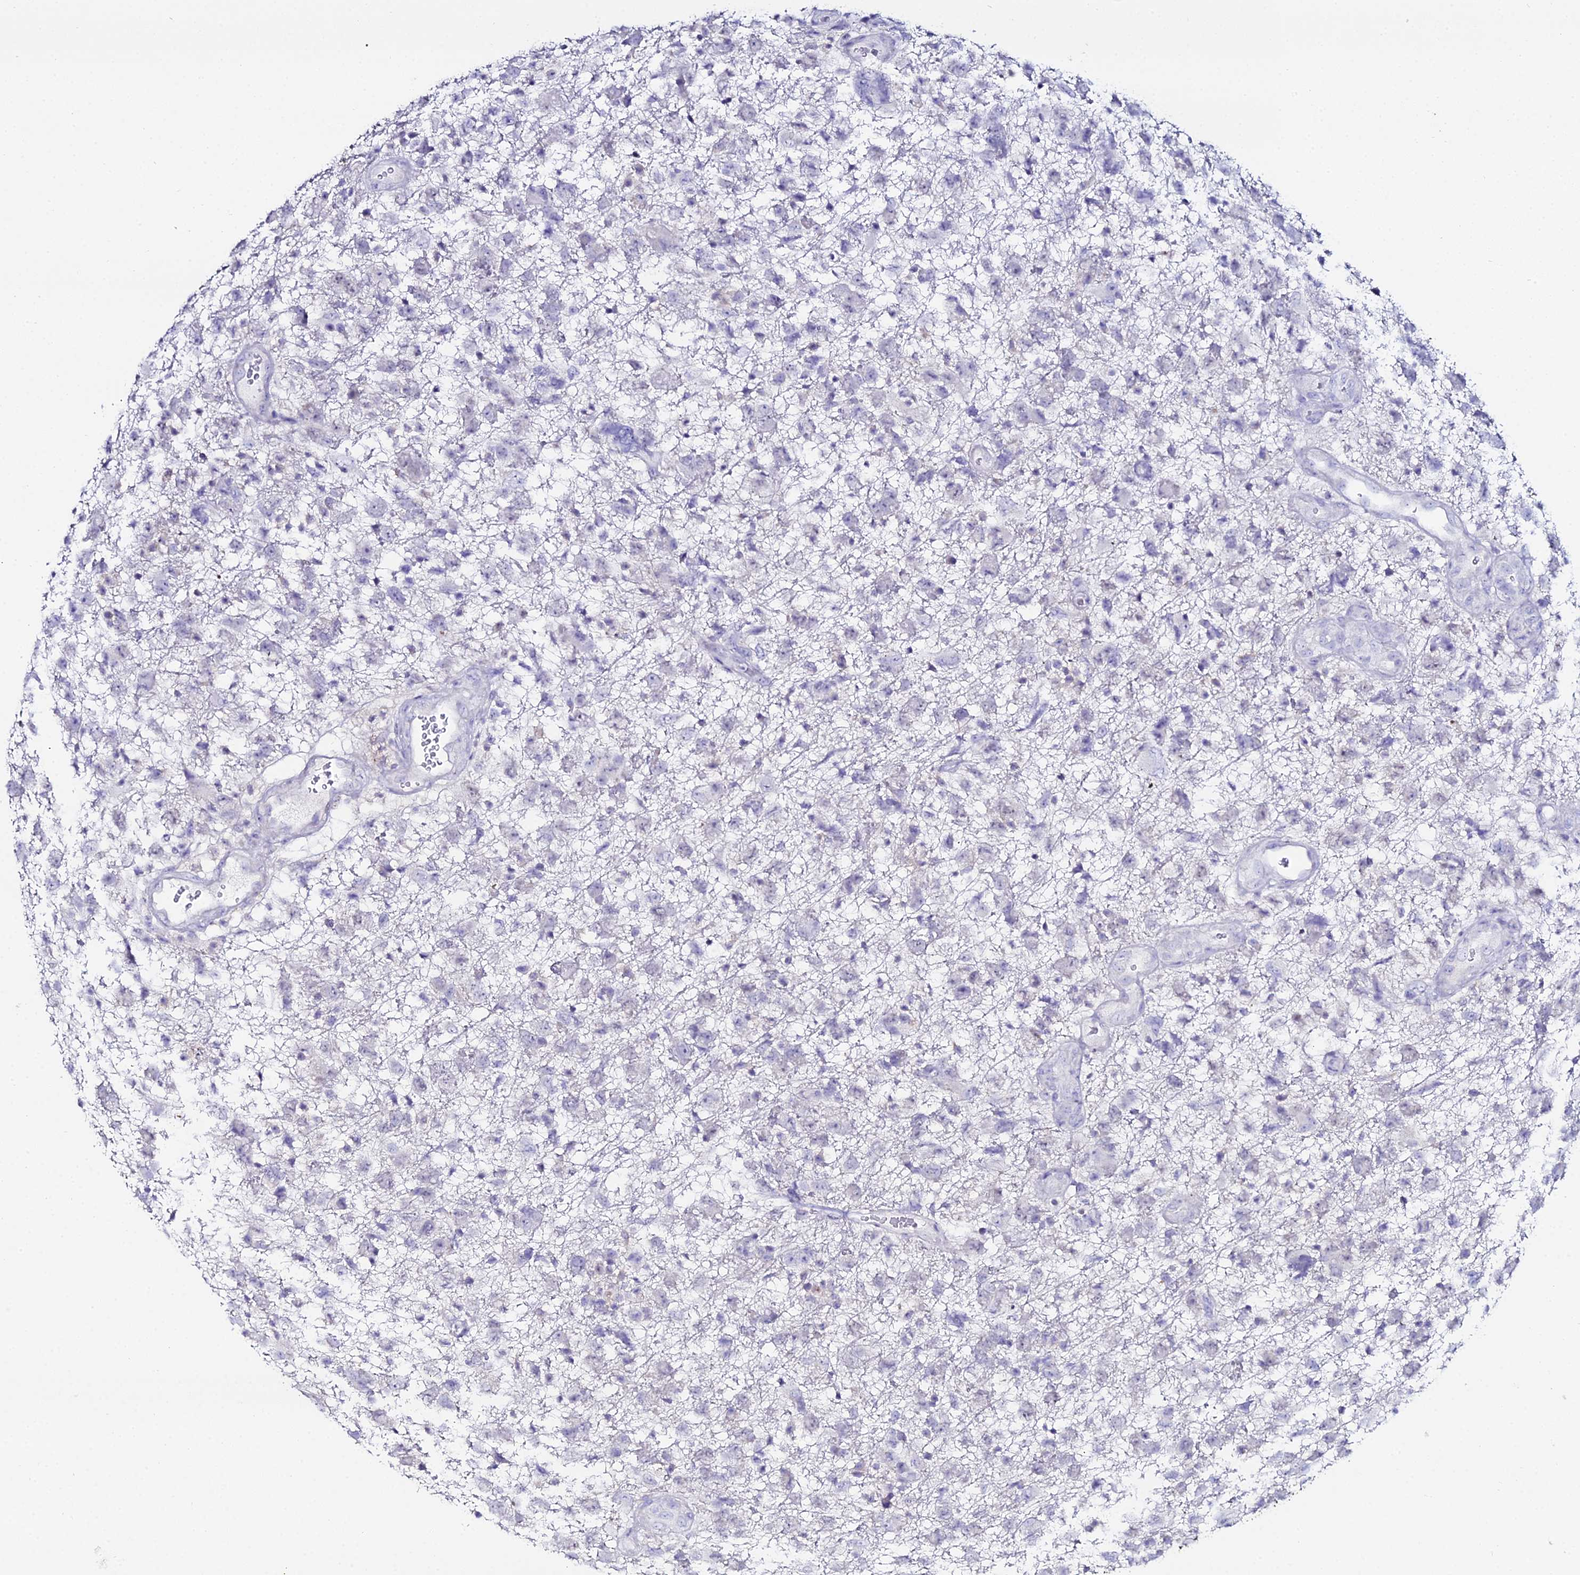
{"staining": {"intensity": "negative", "quantity": "none", "location": "none"}, "tissue": "glioma", "cell_type": "Tumor cells", "image_type": "cancer", "snomed": [{"axis": "morphology", "description": "Glioma, malignant, High grade"}, {"axis": "topography", "description": "Brain"}], "caption": "Glioma was stained to show a protein in brown. There is no significant staining in tumor cells.", "gene": "DHX34", "patient": {"sex": "male", "age": 61}}